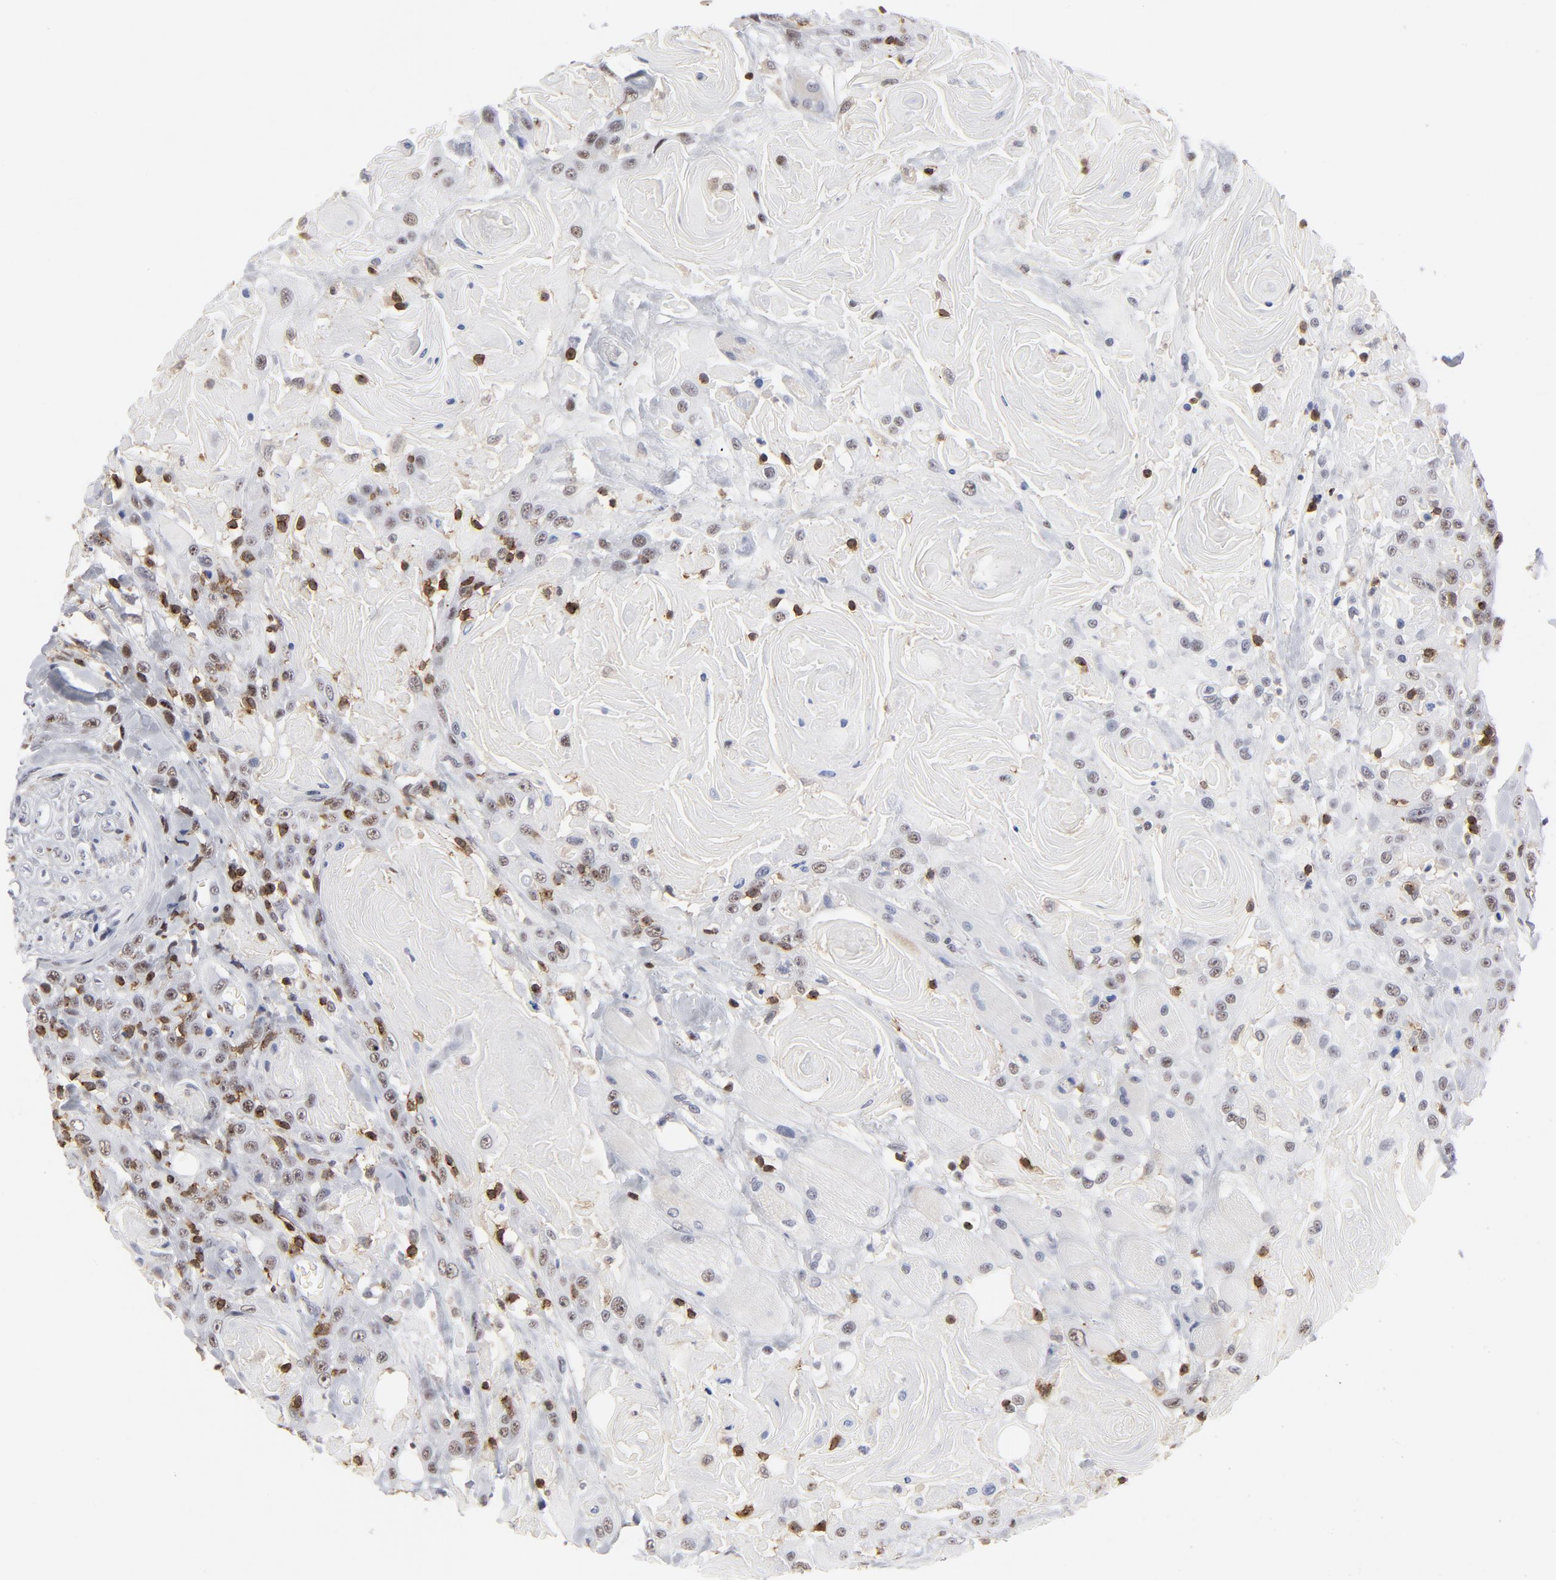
{"staining": {"intensity": "weak", "quantity": "25%-75%", "location": "nuclear"}, "tissue": "head and neck cancer", "cell_type": "Tumor cells", "image_type": "cancer", "snomed": [{"axis": "morphology", "description": "Squamous cell carcinoma, NOS"}, {"axis": "topography", "description": "Head-Neck"}], "caption": "An image of human head and neck squamous cell carcinoma stained for a protein shows weak nuclear brown staining in tumor cells.", "gene": "CD2", "patient": {"sex": "female", "age": 84}}